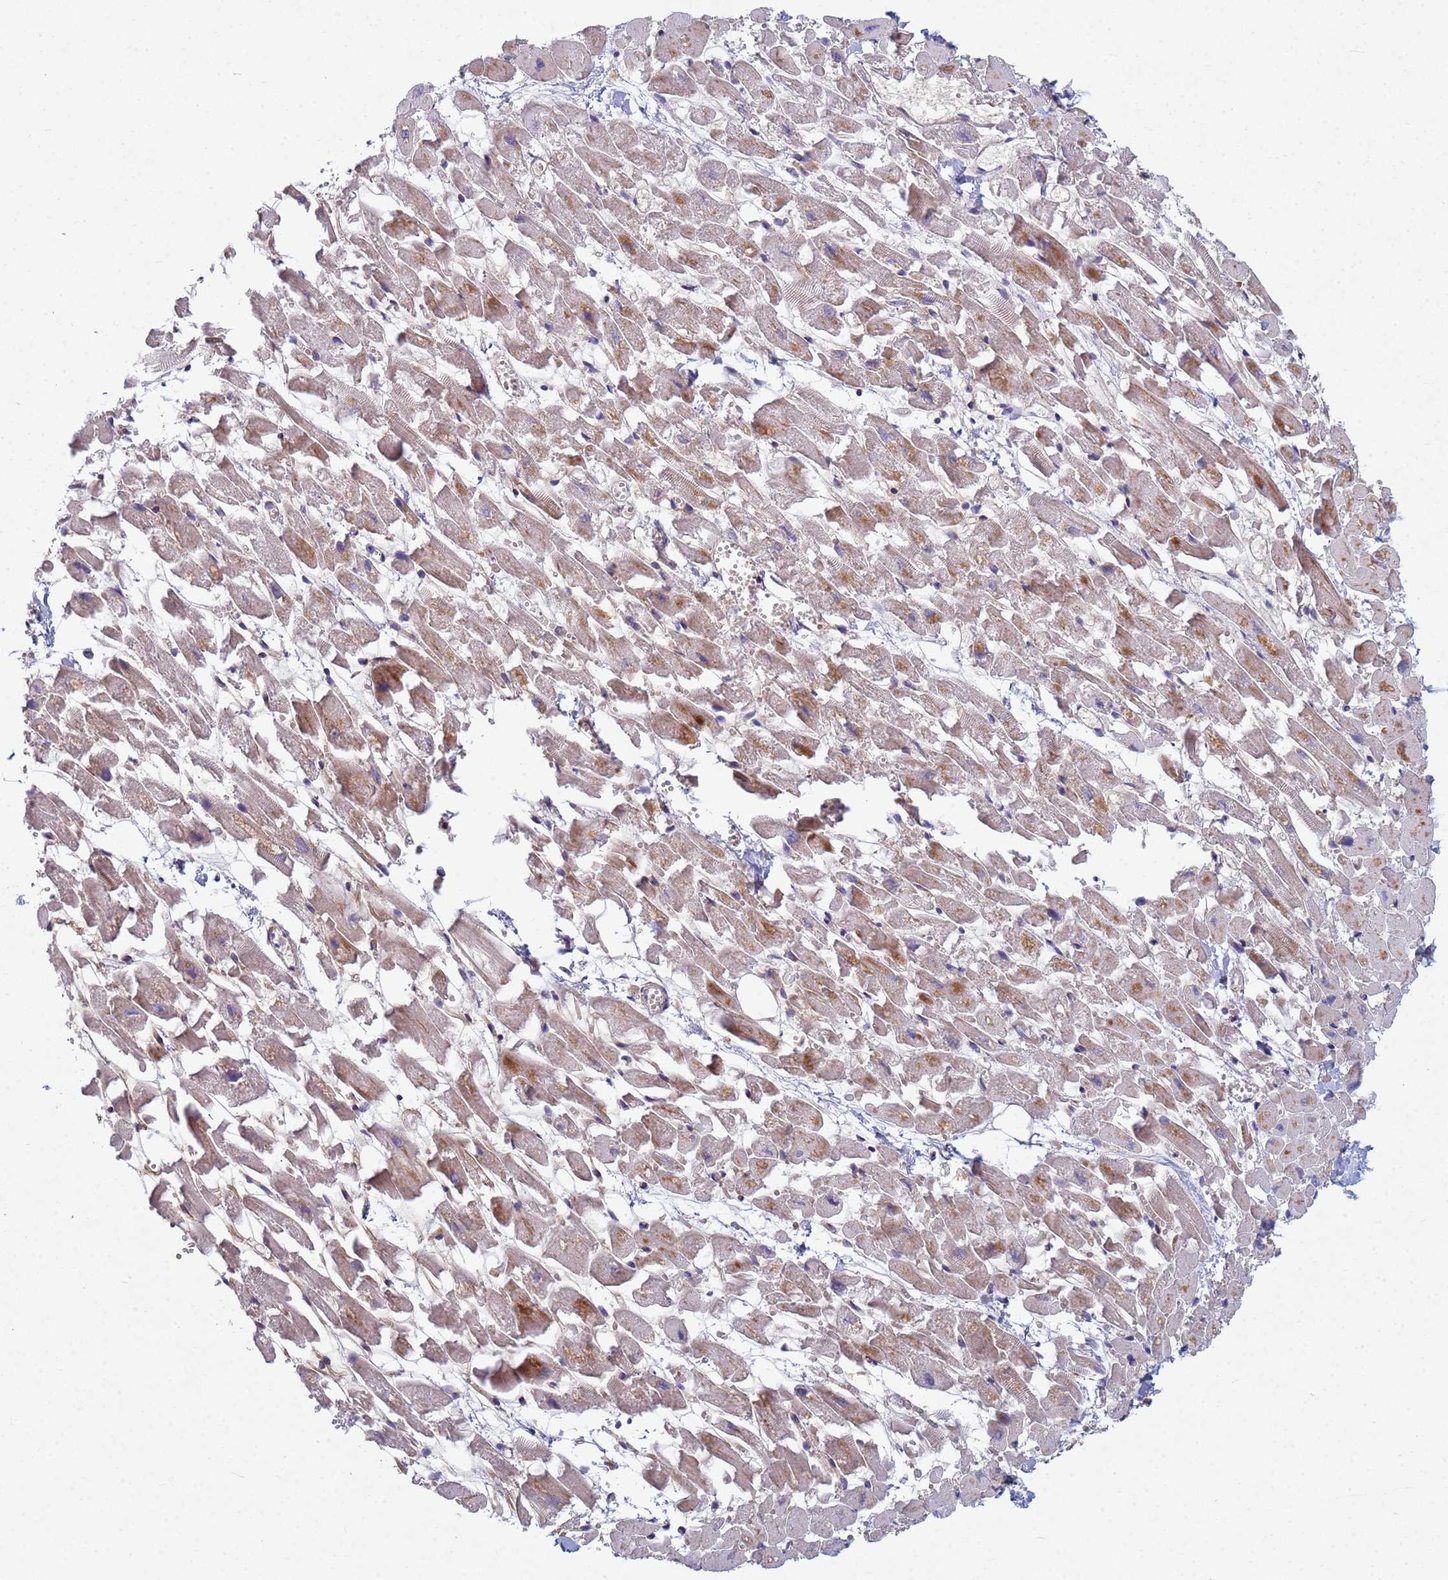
{"staining": {"intensity": "moderate", "quantity": "25%-75%", "location": "cytoplasmic/membranous"}, "tissue": "heart muscle", "cell_type": "Cardiomyocytes", "image_type": "normal", "snomed": [{"axis": "morphology", "description": "Normal tissue, NOS"}, {"axis": "topography", "description": "Heart"}], "caption": "This micrograph reveals immunohistochemistry staining of unremarkable heart muscle, with medium moderate cytoplasmic/membranous expression in about 25%-75% of cardiomyocytes.", "gene": "TNPO2", "patient": {"sex": "female", "age": 64}}